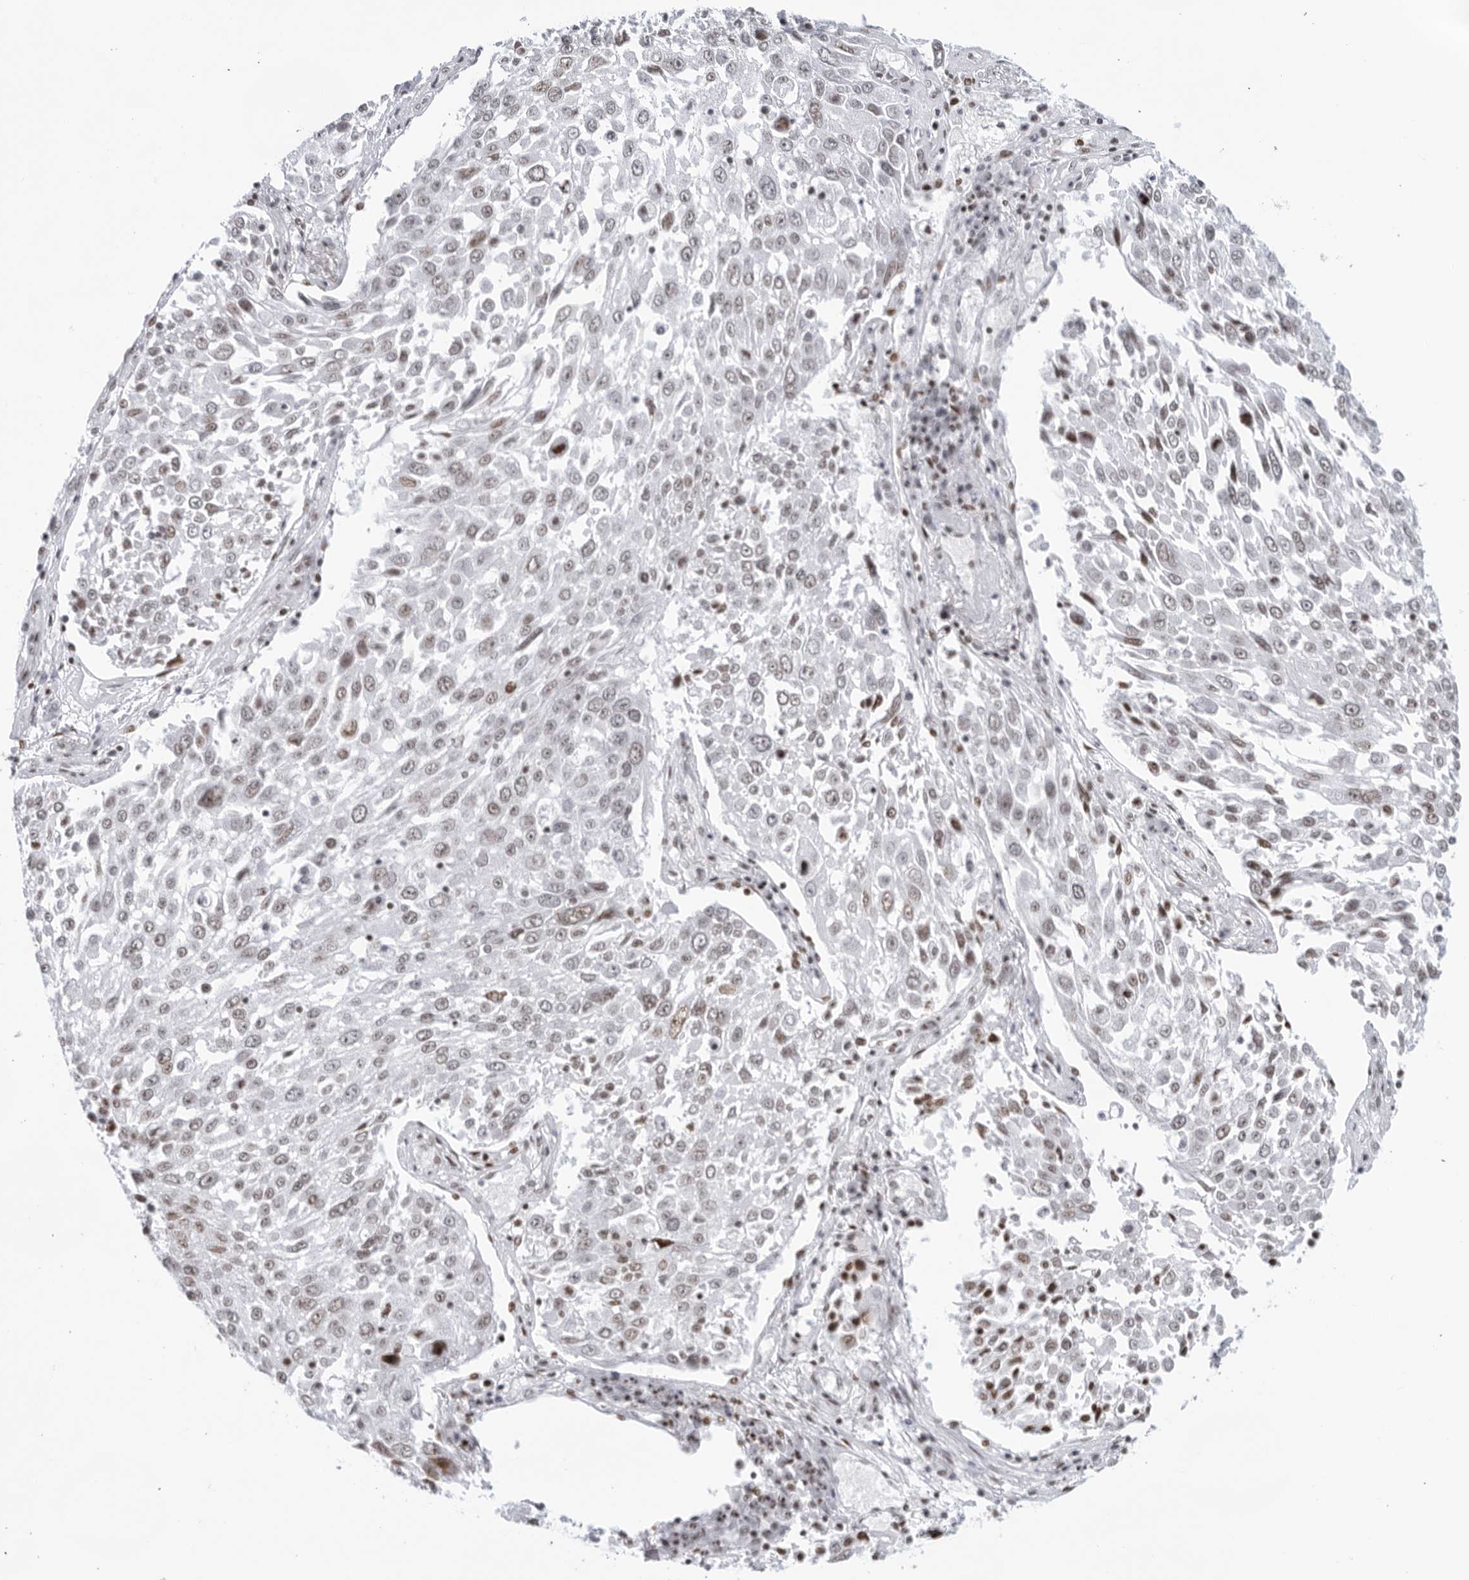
{"staining": {"intensity": "moderate", "quantity": "<25%", "location": "nuclear"}, "tissue": "lung cancer", "cell_type": "Tumor cells", "image_type": "cancer", "snomed": [{"axis": "morphology", "description": "Squamous cell carcinoma, NOS"}, {"axis": "topography", "description": "Lung"}], "caption": "Lung squamous cell carcinoma stained for a protein shows moderate nuclear positivity in tumor cells.", "gene": "HP1BP3", "patient": {"sex": "male", "age": 65}}